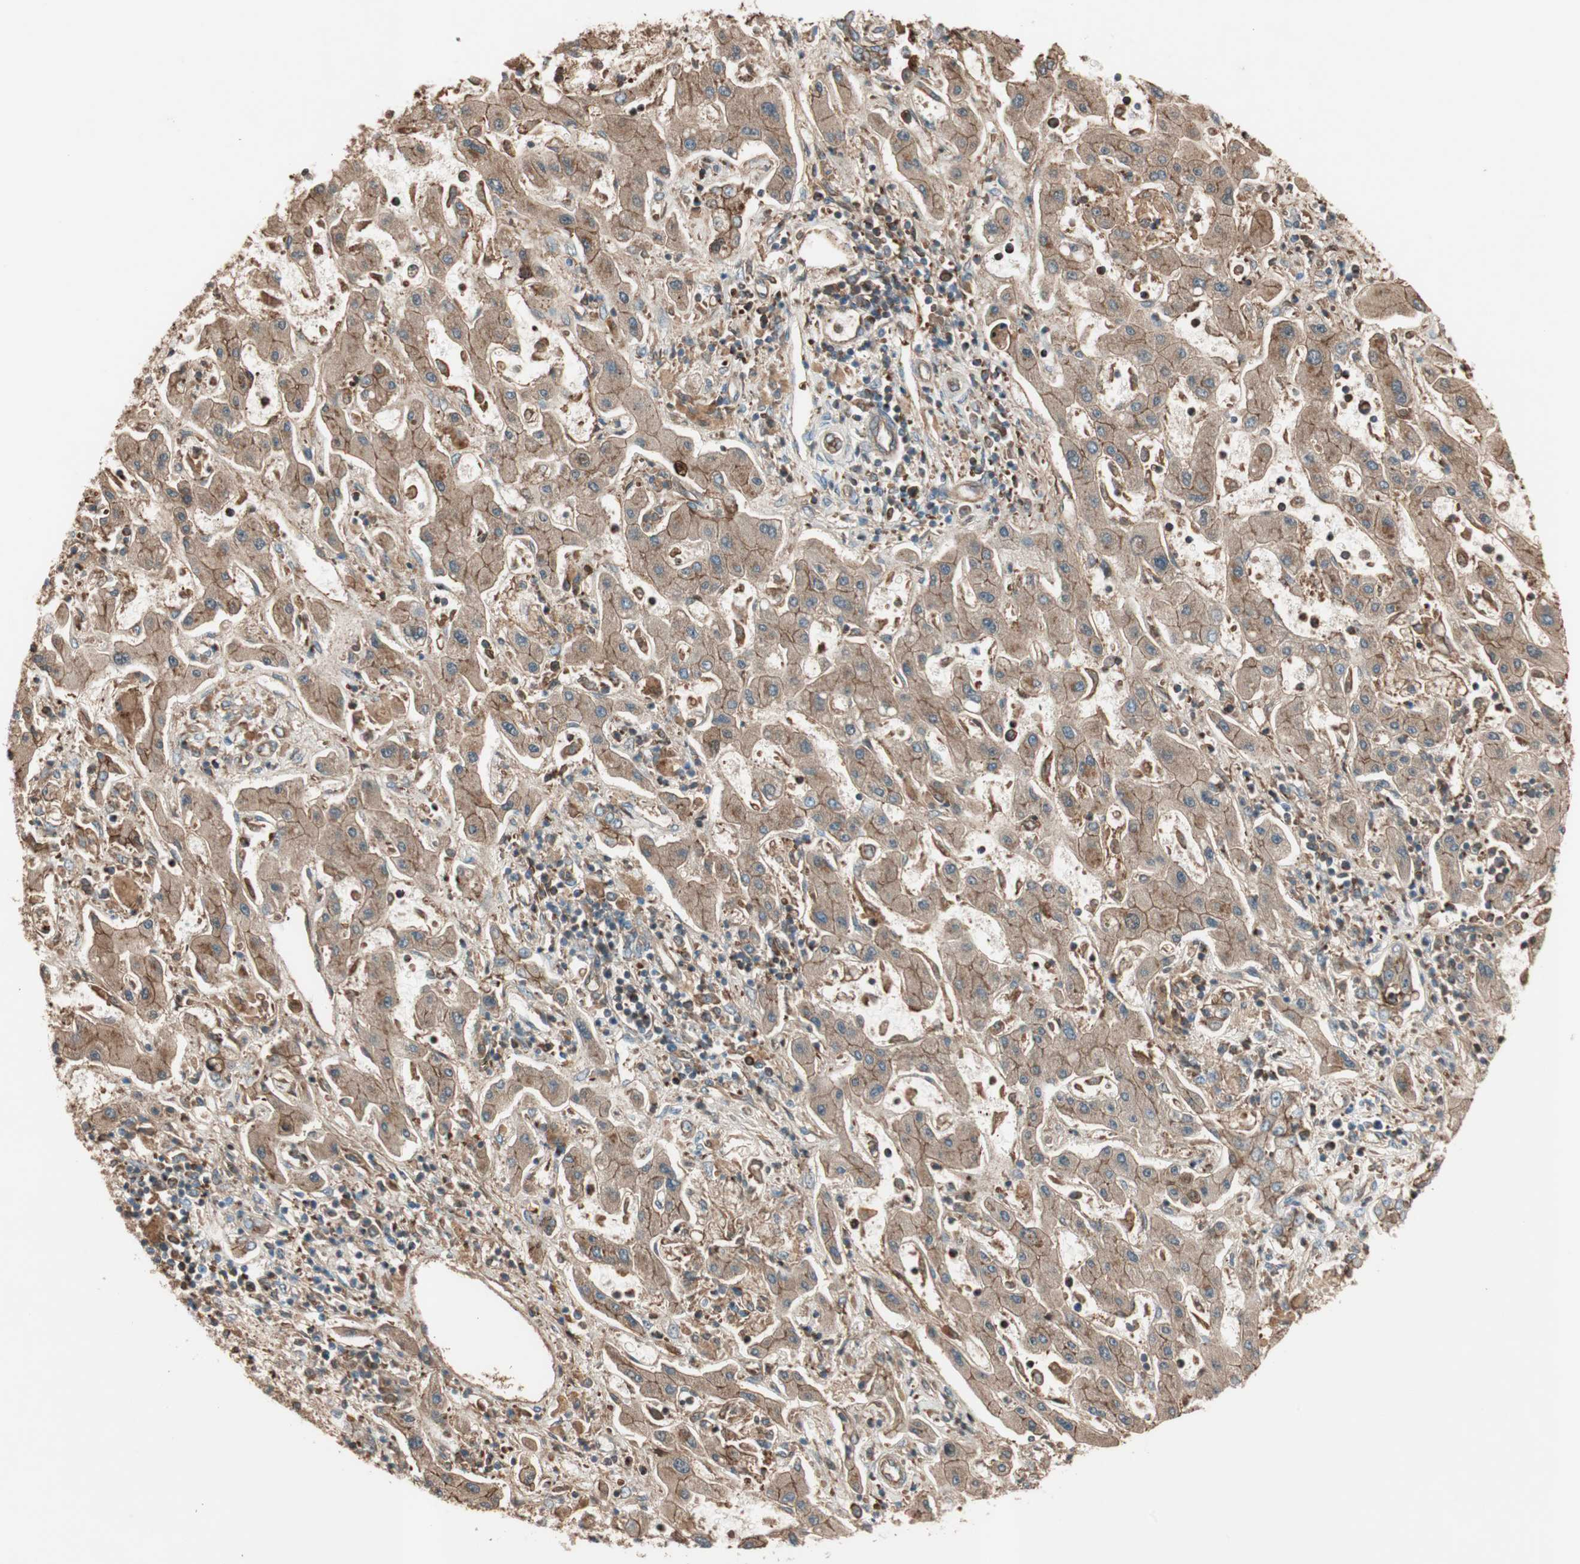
{"staining": {"intensity": "moderate", "quantity": ">75%", "location": "cytoplasmic/membranous"}, "tissue": "liver cancer", "cell_type": "Tumor cells", "image_type": "cancer", "snomed": [{"axis": "morphology", "description": "Cholangiocarcinoma"}, {"axis": "topography", "description": "Liver"}], "caption": "A photomicrograph of liver cancer (cholangiocarcinoma) stained for a protein reveals moderate cytoplasmic/membranous brown staining in tumor cells. The staining is performed using DAB brown chromogen to label protein expression. The nuclei are counter-stained blue using hematoxylin.", "gene": "TCP11L1", "patient": {"sex": "male", "age": 50}}